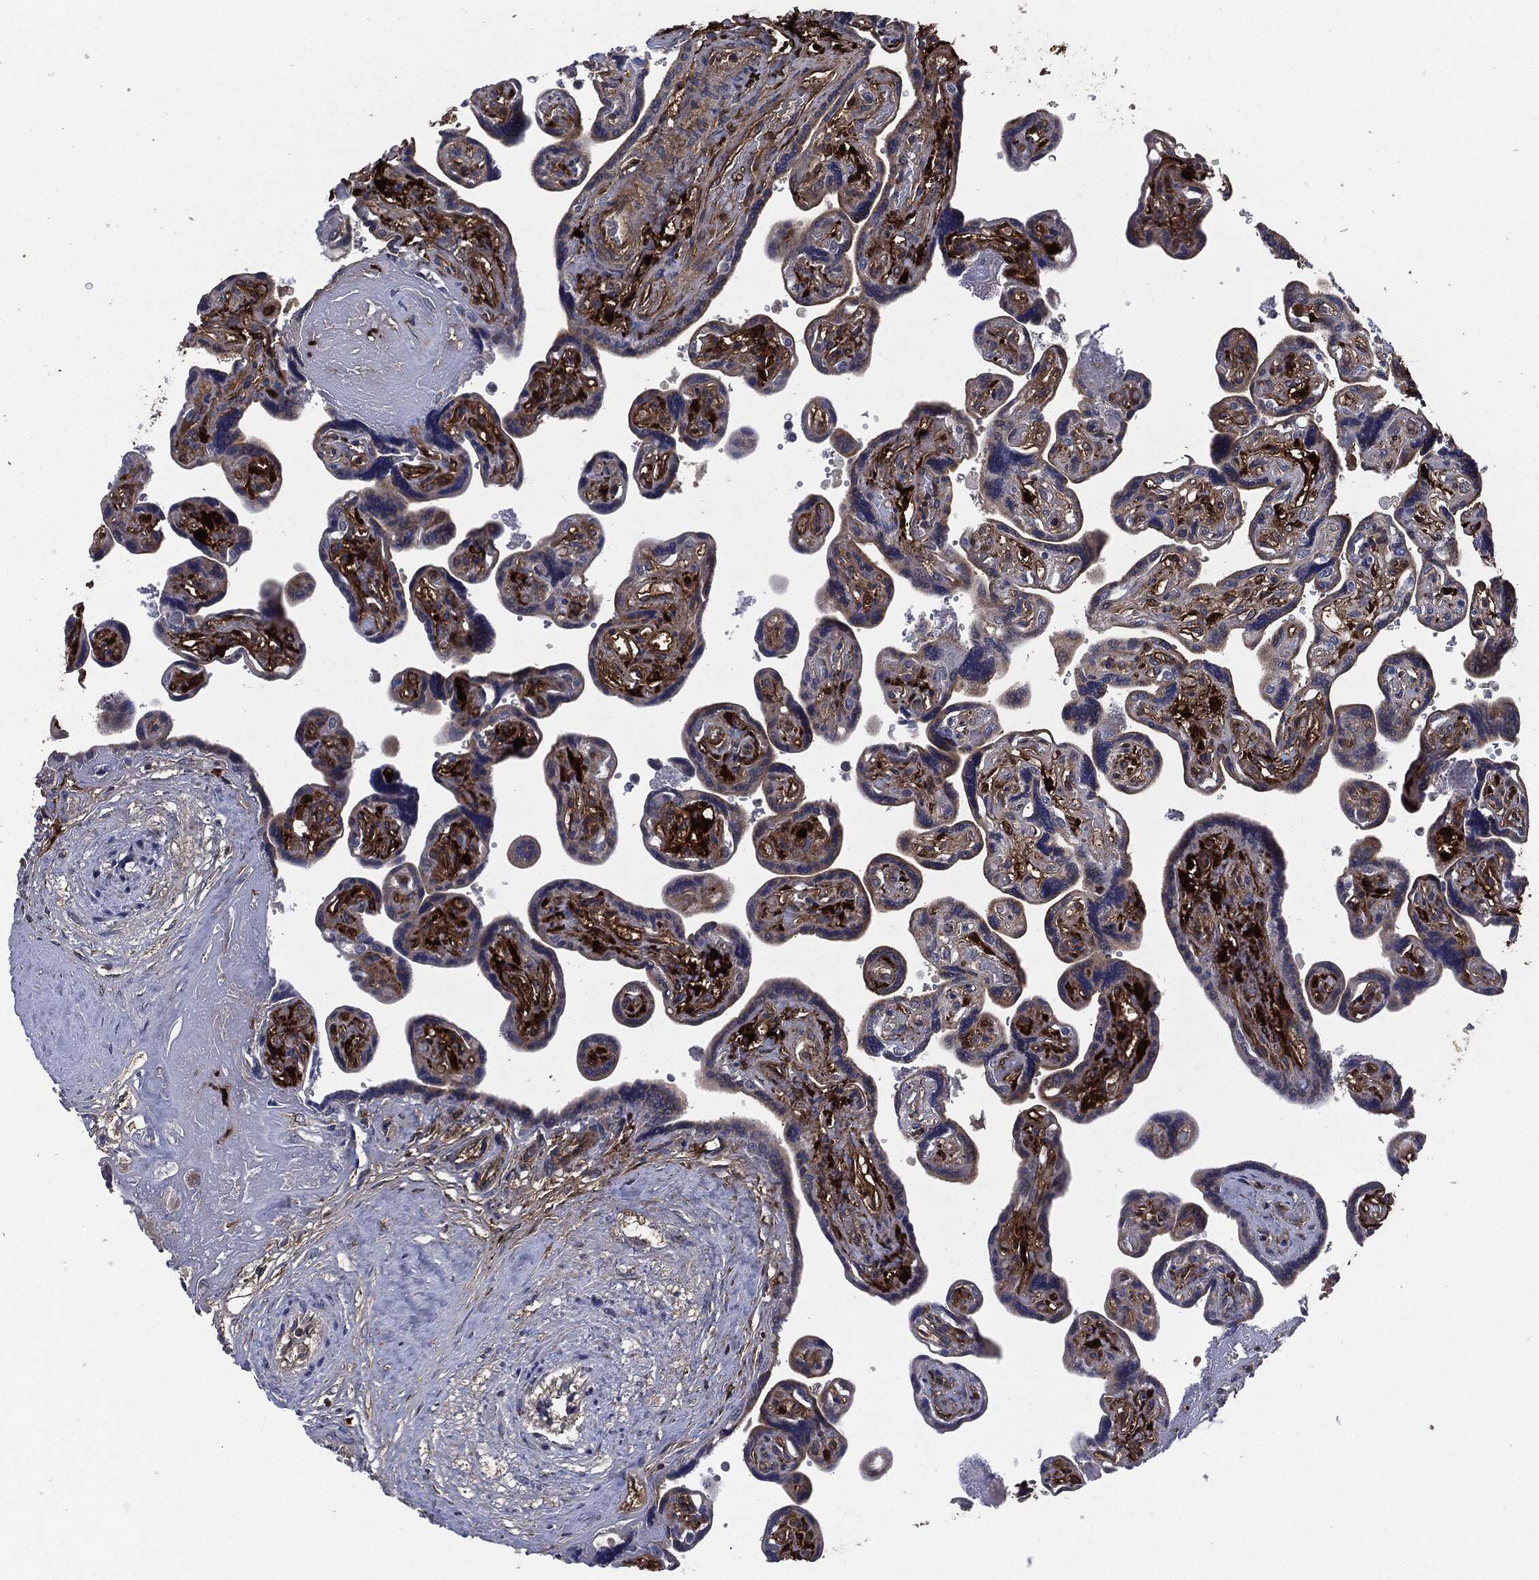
{"staining": {"intensity": "negative", "quantity": "none", "location": "none"}, "tissue": "placenta", "cell_type": "Decidual cells", "image_type": "normal", "snomed": [{"axis": "morphology", "description": "Normal tissue, NOS"}, {"axis": "topography", "description": "Placenta"}], "caption": "Histopathology image shows no significant protein expression in decidual cells of normal placenta. (Stains: DAB immunohistochemistry with hematoxylin counter stain, Microscopy: brightfield microscopy at high magnification).", "gene": "TMEM11", "patient": {"sex": "female", "age": 32}}